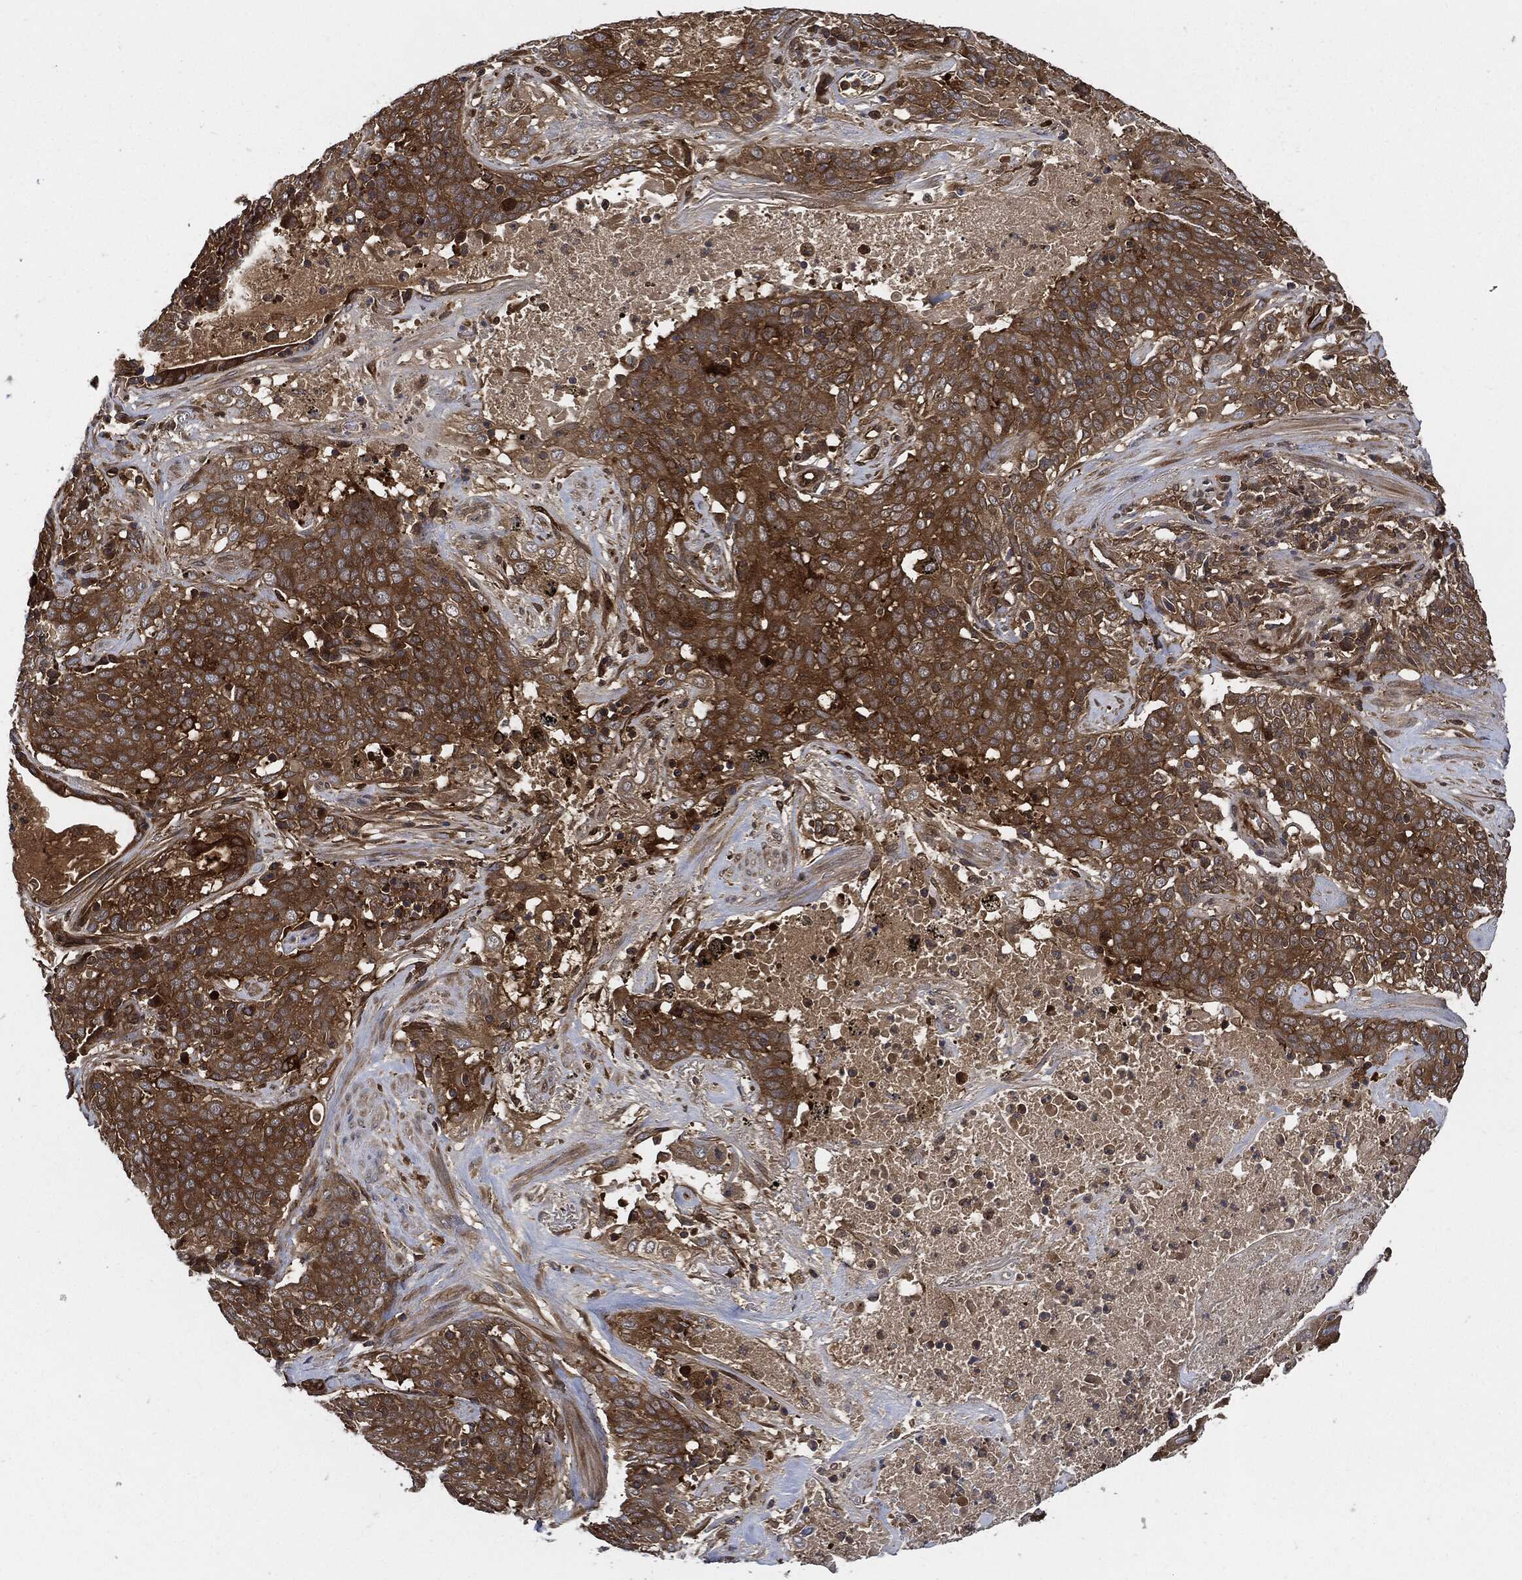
{"staining": {"intensity": "moderate", "quantity": "25%-75%", "location": "cytoplasmic/membranous"}, "tissue": "lung cancer", "cell_type": "Tumor cells", "image_type": "cancer", "snomed": [{"axis": "morphology", "description": "Squamous cell carcinoma, NOS"}, {"axis": "topography", "description": "Lung"}], "caption": "Moderate cytoplasmic/membranous protein staining is appreciated in about 25%-75% of tumor cells in lung cancer. (Brightfield microscopy of DAB IHC at high magnification).", "gene": "XPNPEP1", "patient": {"sex": "male", "age": 82}}